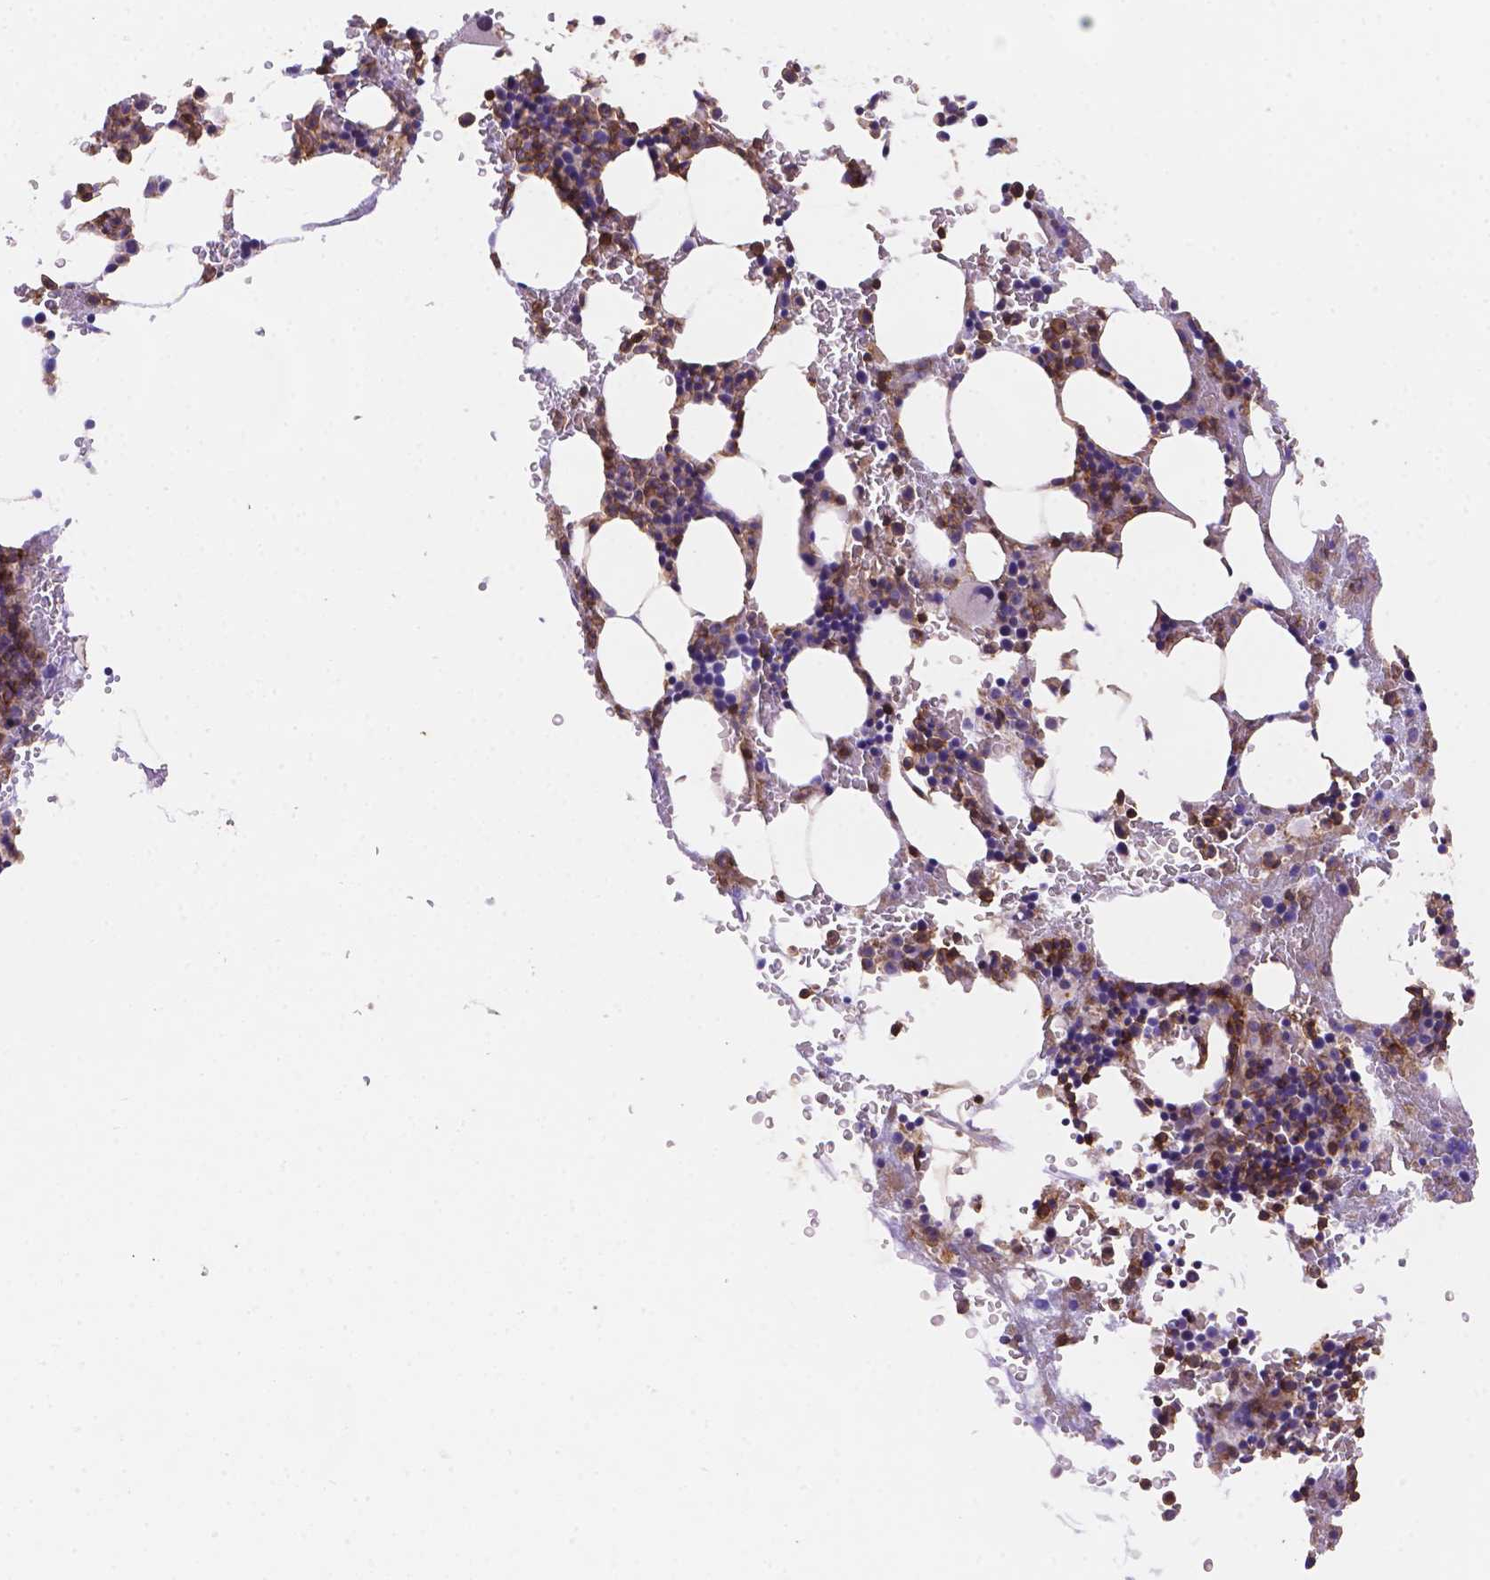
{"staining": {"intensity": "weak", "quantity": "25%-75%", "location": "cytoplasmic/membranous"}, "tissue": "bone marrow", "cell_type": "Hematopoietic cells", "image_type": "normal", "snomed": [{"axis": "morphology", "description": "Normal tissue, NOS"}, {"axis": "topography", "description": "Bone marrow"}], "caption": "This histopathology image reveals immunohistochemistry staining of unremarkable human bone marrow, with low weak cytoplasmic/membranous expression in approximately 25%-75% of hematopoietic cells.", "gene": "DMWD", "patient": {"sex": "male", "age": 77}}